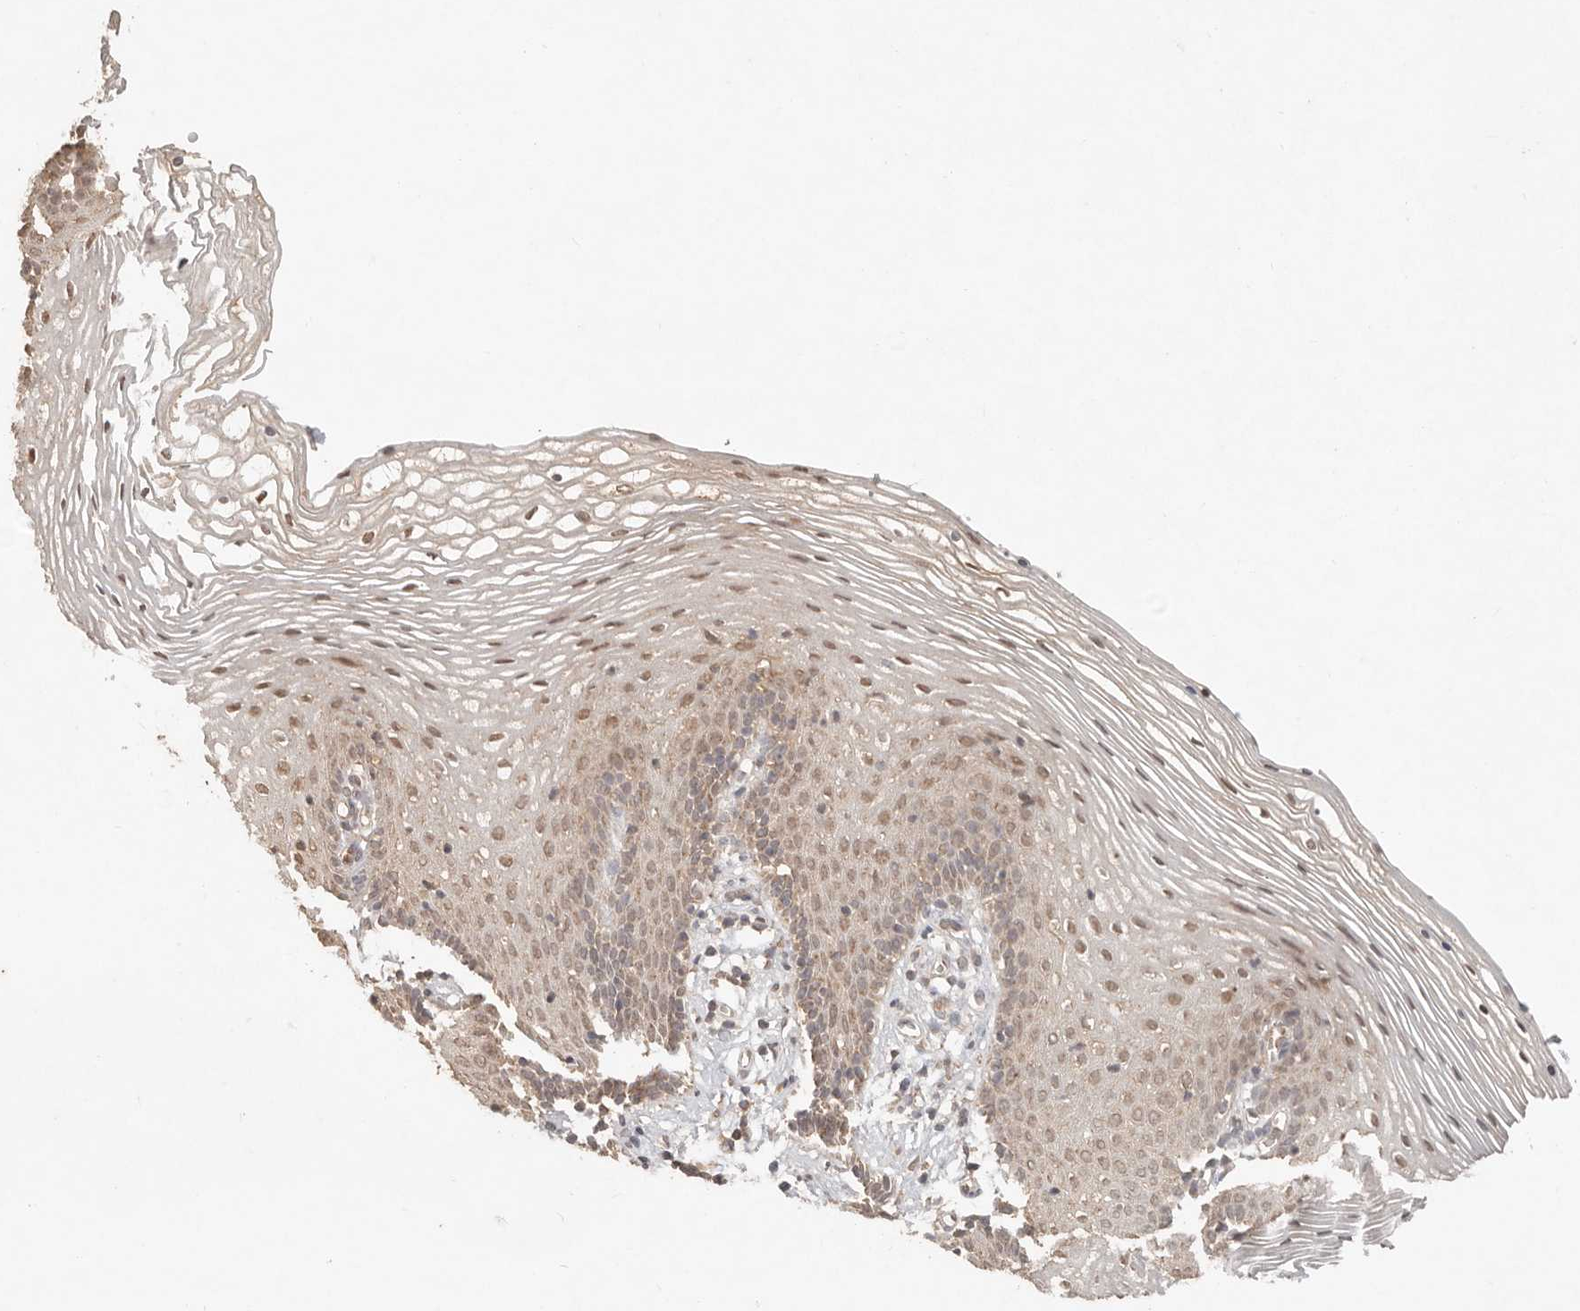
{"staining": {"intensity": "moderate", "quantity": ">75%", "location": "nuclear"}, "tissue": "vagina", "cell_type": "Squamous epithelial cells", "image_type": "normal", "snomed": [{"axis": "morphology", "description": "Normal tissue, NOS"}, {"axis": "topography", "description": "Vagina"}], "caption": "Protein staining of normal vagina exhibits moderate nuclear positivity in about >75% of squamous epithelial cells.", "gene": "LMO4", "patient": {"sex": "female", "age": 32}}